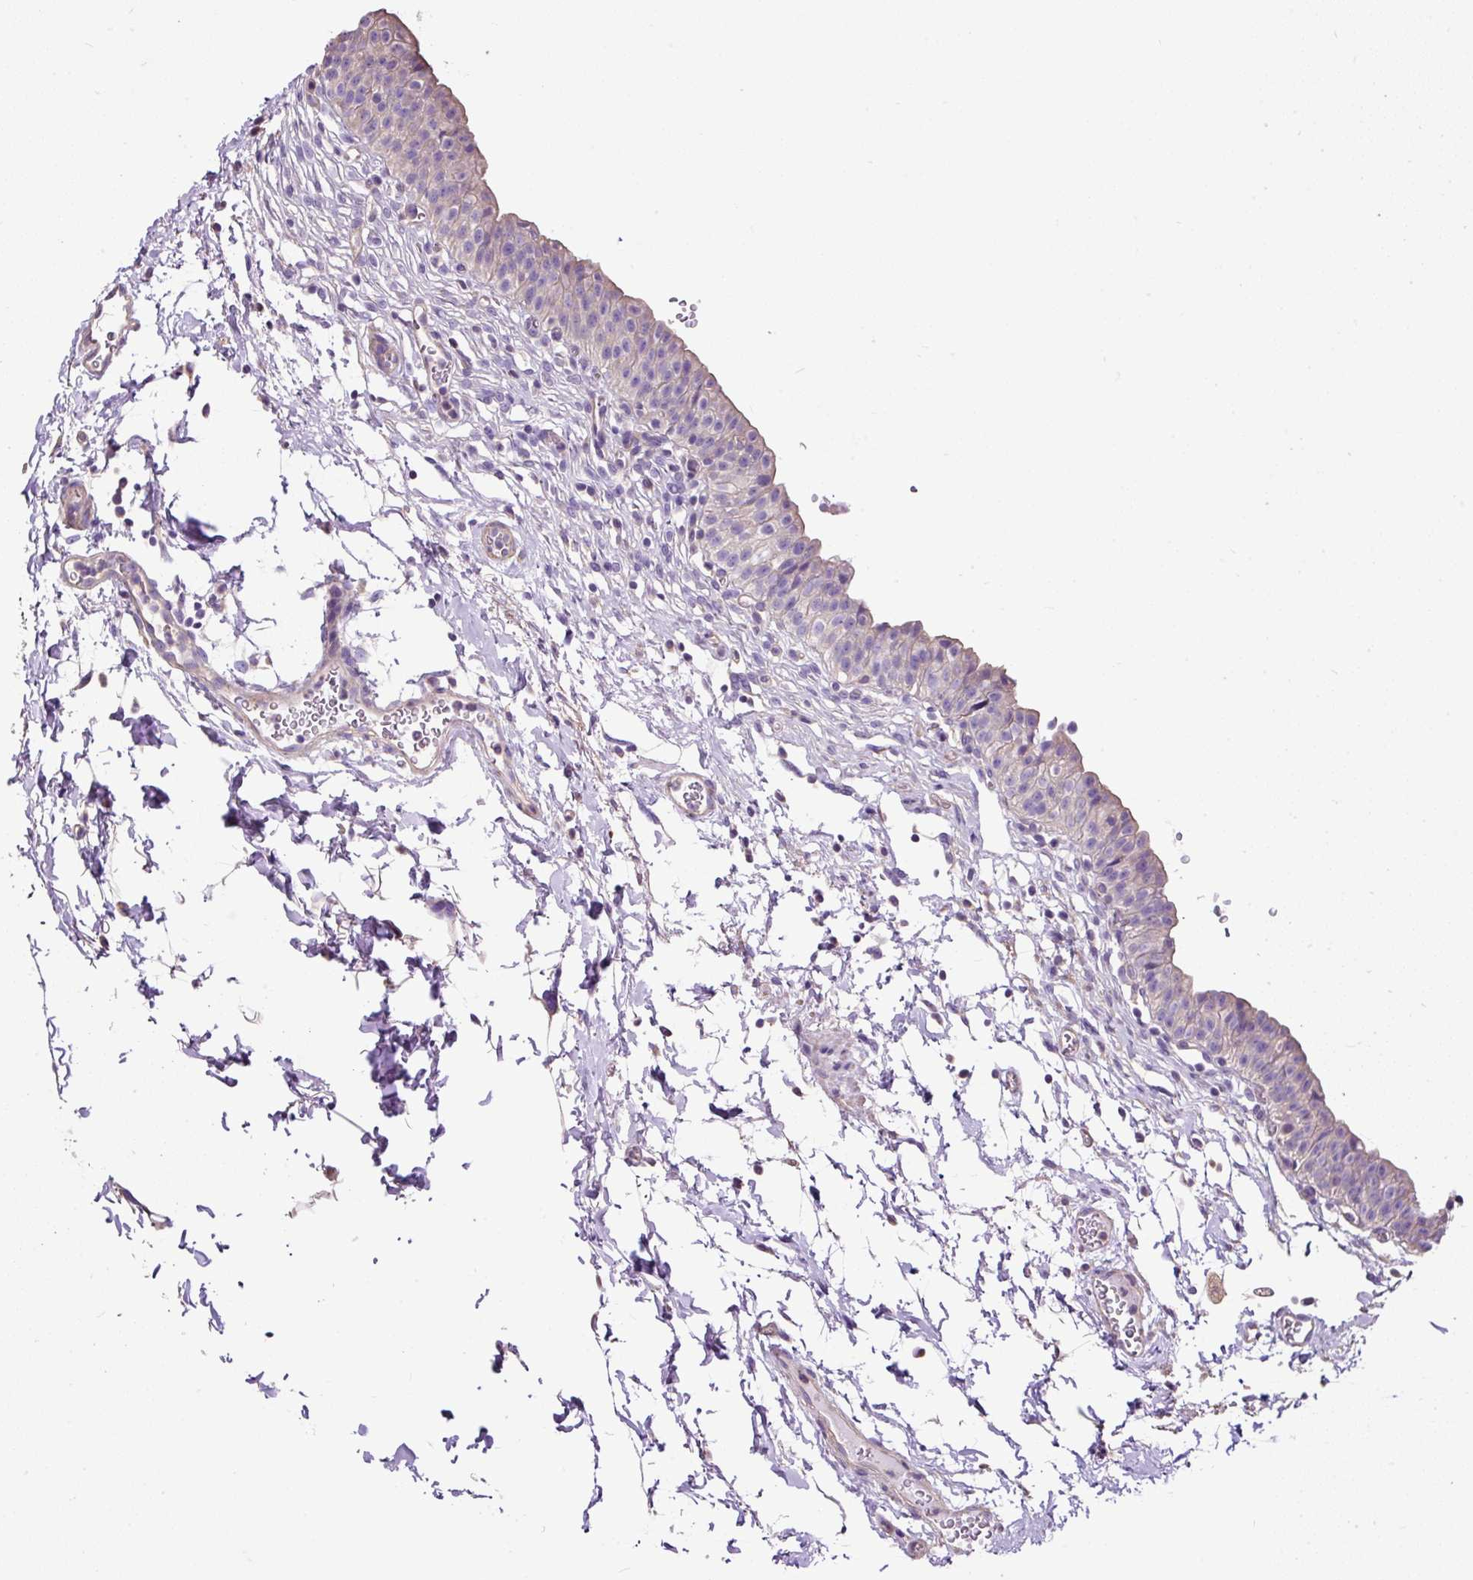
{"staining": {"intensity": "weak", "quantity": "<25%", "location": "cytoplasmic/membranous"}, "tissue": "urinary bladder", "cell_type": "Urothelial cells", "image_type": "normal", "snomed": [{"axis": "morphology", "description": "Normal tissue, NOS"}, {"axis": "topography", "description": "Urinary bladder"}, {"axis": "topography", "description": "Peripheral nerve tissue"}], "caption": "This is a micrograph of immunohistochemistry staining of unremarkable urinary bladder, which shows no expression in urothelial cells.", "gene": "PDIA2", "patient": {"sex": "male", "age": 55}}